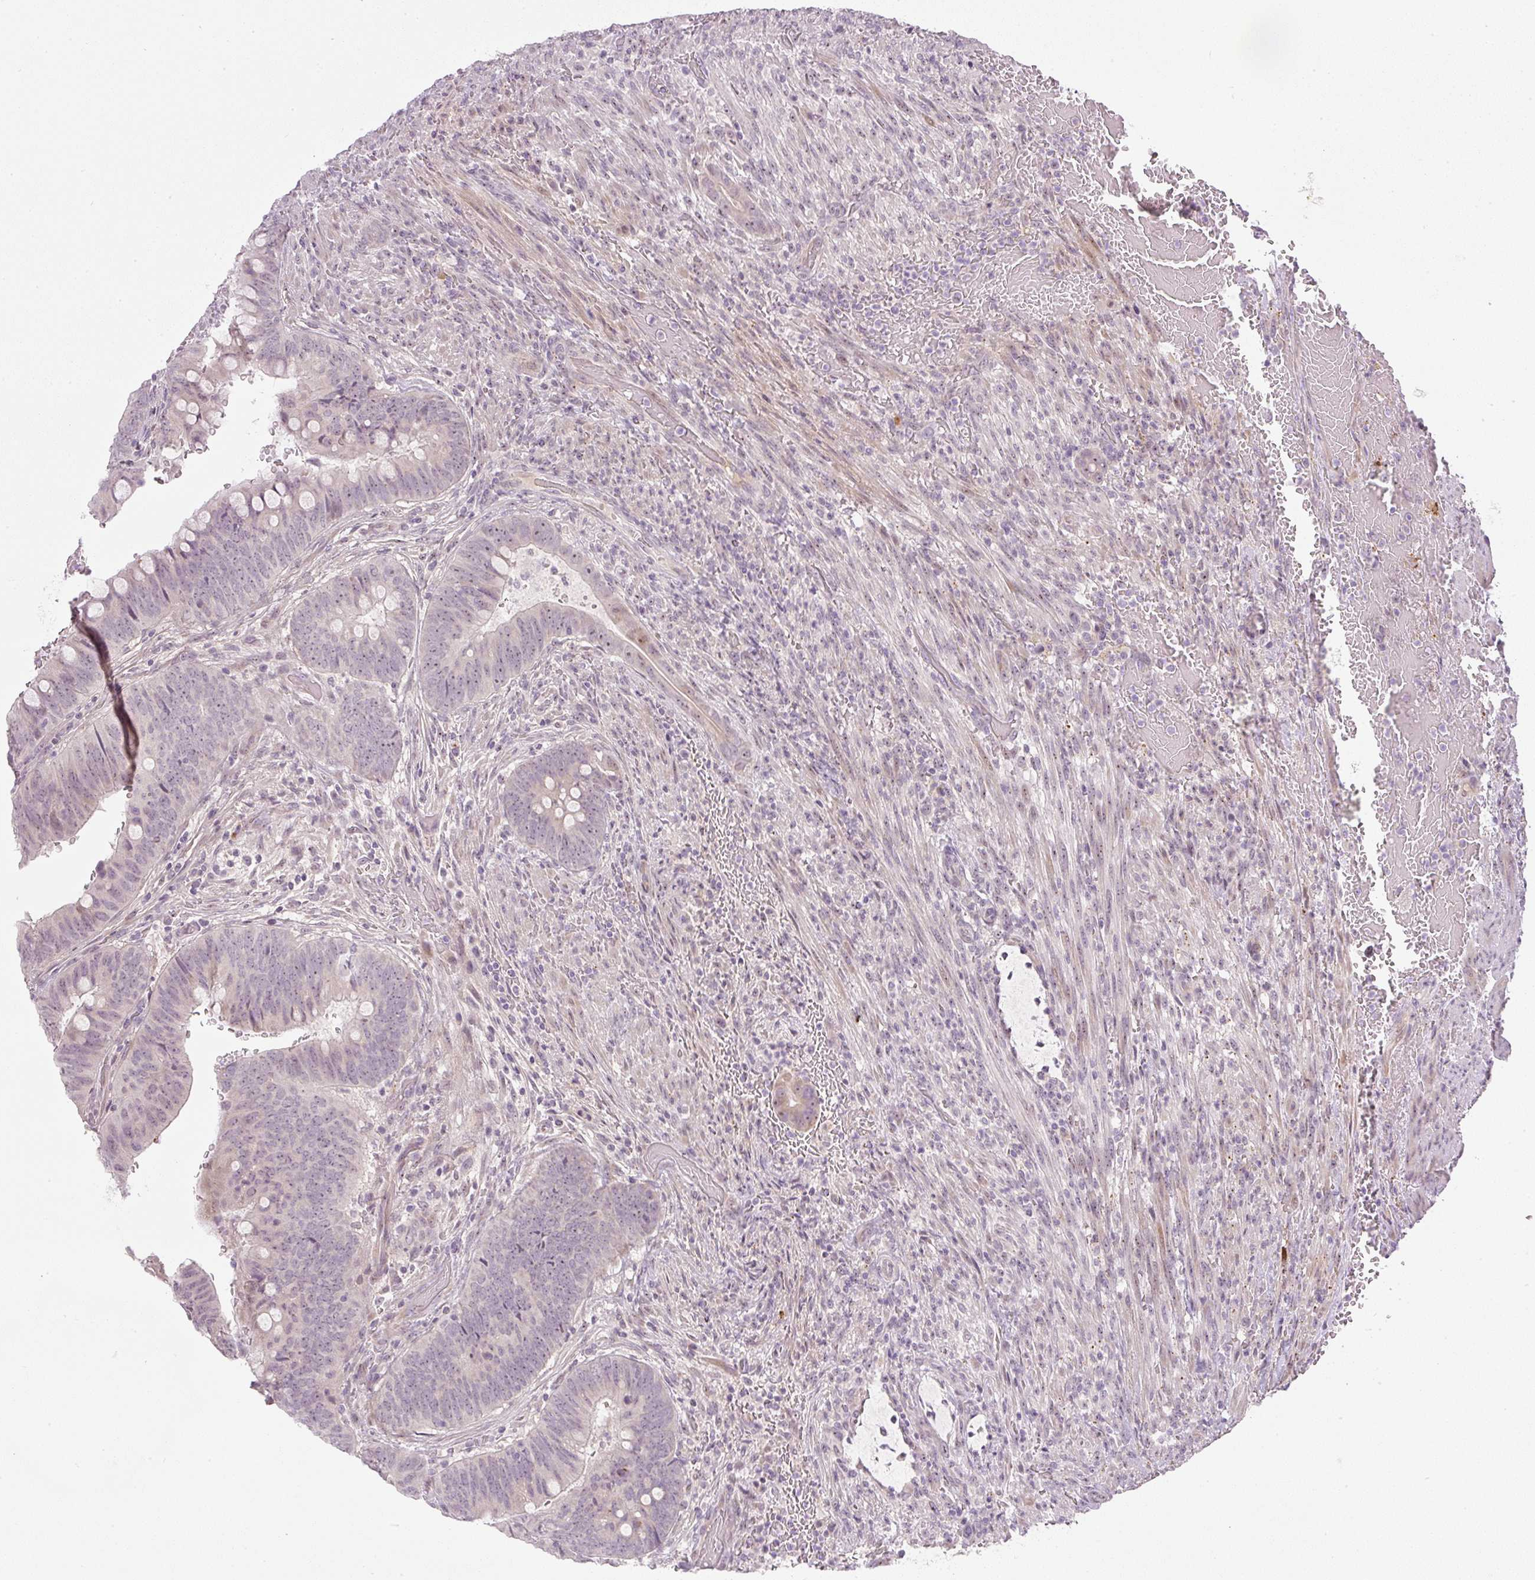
{"staining": {"intensity": "moderate", "quantity": "<25%", "location": "cytoplasmic/membranous,nuclear"}, "tissue": "colorectal cancer", "cell_type": "Tumor cells", "image_type": "cancer", "snomed": [{"axis": "morphology", "description": "Normal tissue, NOS"}, {"axis": "morphology", "description": "Adenocarcinoma, NOS"}, {"axis": "topography", "description": "Rectum"}, {"axis": "topography", "description": "Peripheral nerve tissue"}], "caption": "A brown stain shows moderate cytoplasmic/membranous and nuclear positivity of a protein in human colorectal cancer (adenocarcinoma) tumor cells.", "gene": "AAR2", "patient": {"sex": "male", "age": 92}}